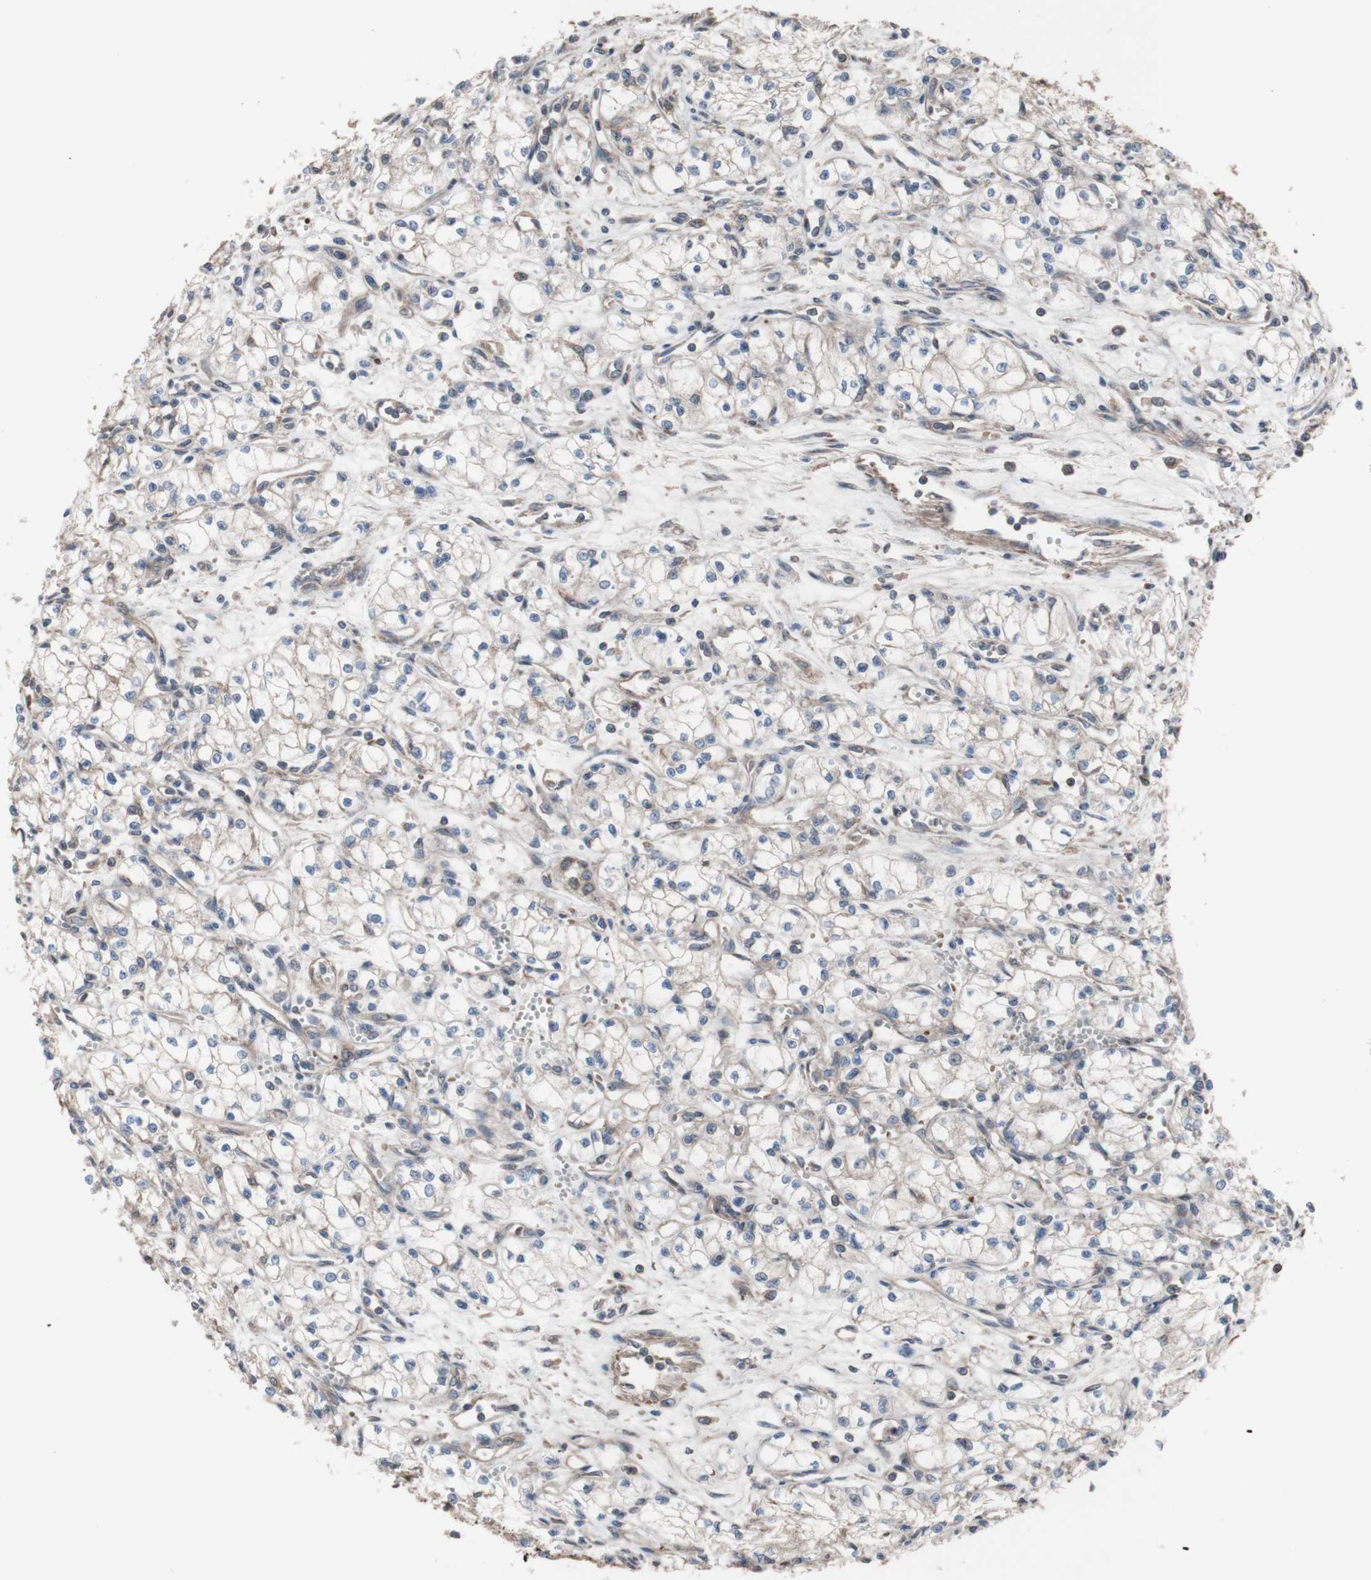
{"staining": {"intensity": "weak", "quantity": ">75%", "location": "cytoplasmic/membranous"}, "tissue": "renal cancer", "cell_type": "Tumor cells", "image_type": "cancer", "snomed": [{"axis": "morphology", "description": "Normal tissue, NOS"}, {"axis": "morphology", "description": "Adenocarcinoma, NOS"}, {"axis": "topography", "description": "Kidney"}], "caption": "The micrograph exhibits immunohistochemical staining of adenocarcinoma (renal). There is weak cytoplasmic/membranous staining is present in about >75% of tumor cells.", "gene": "COPB1", "patient": {"sex": "male", "age": 59}}